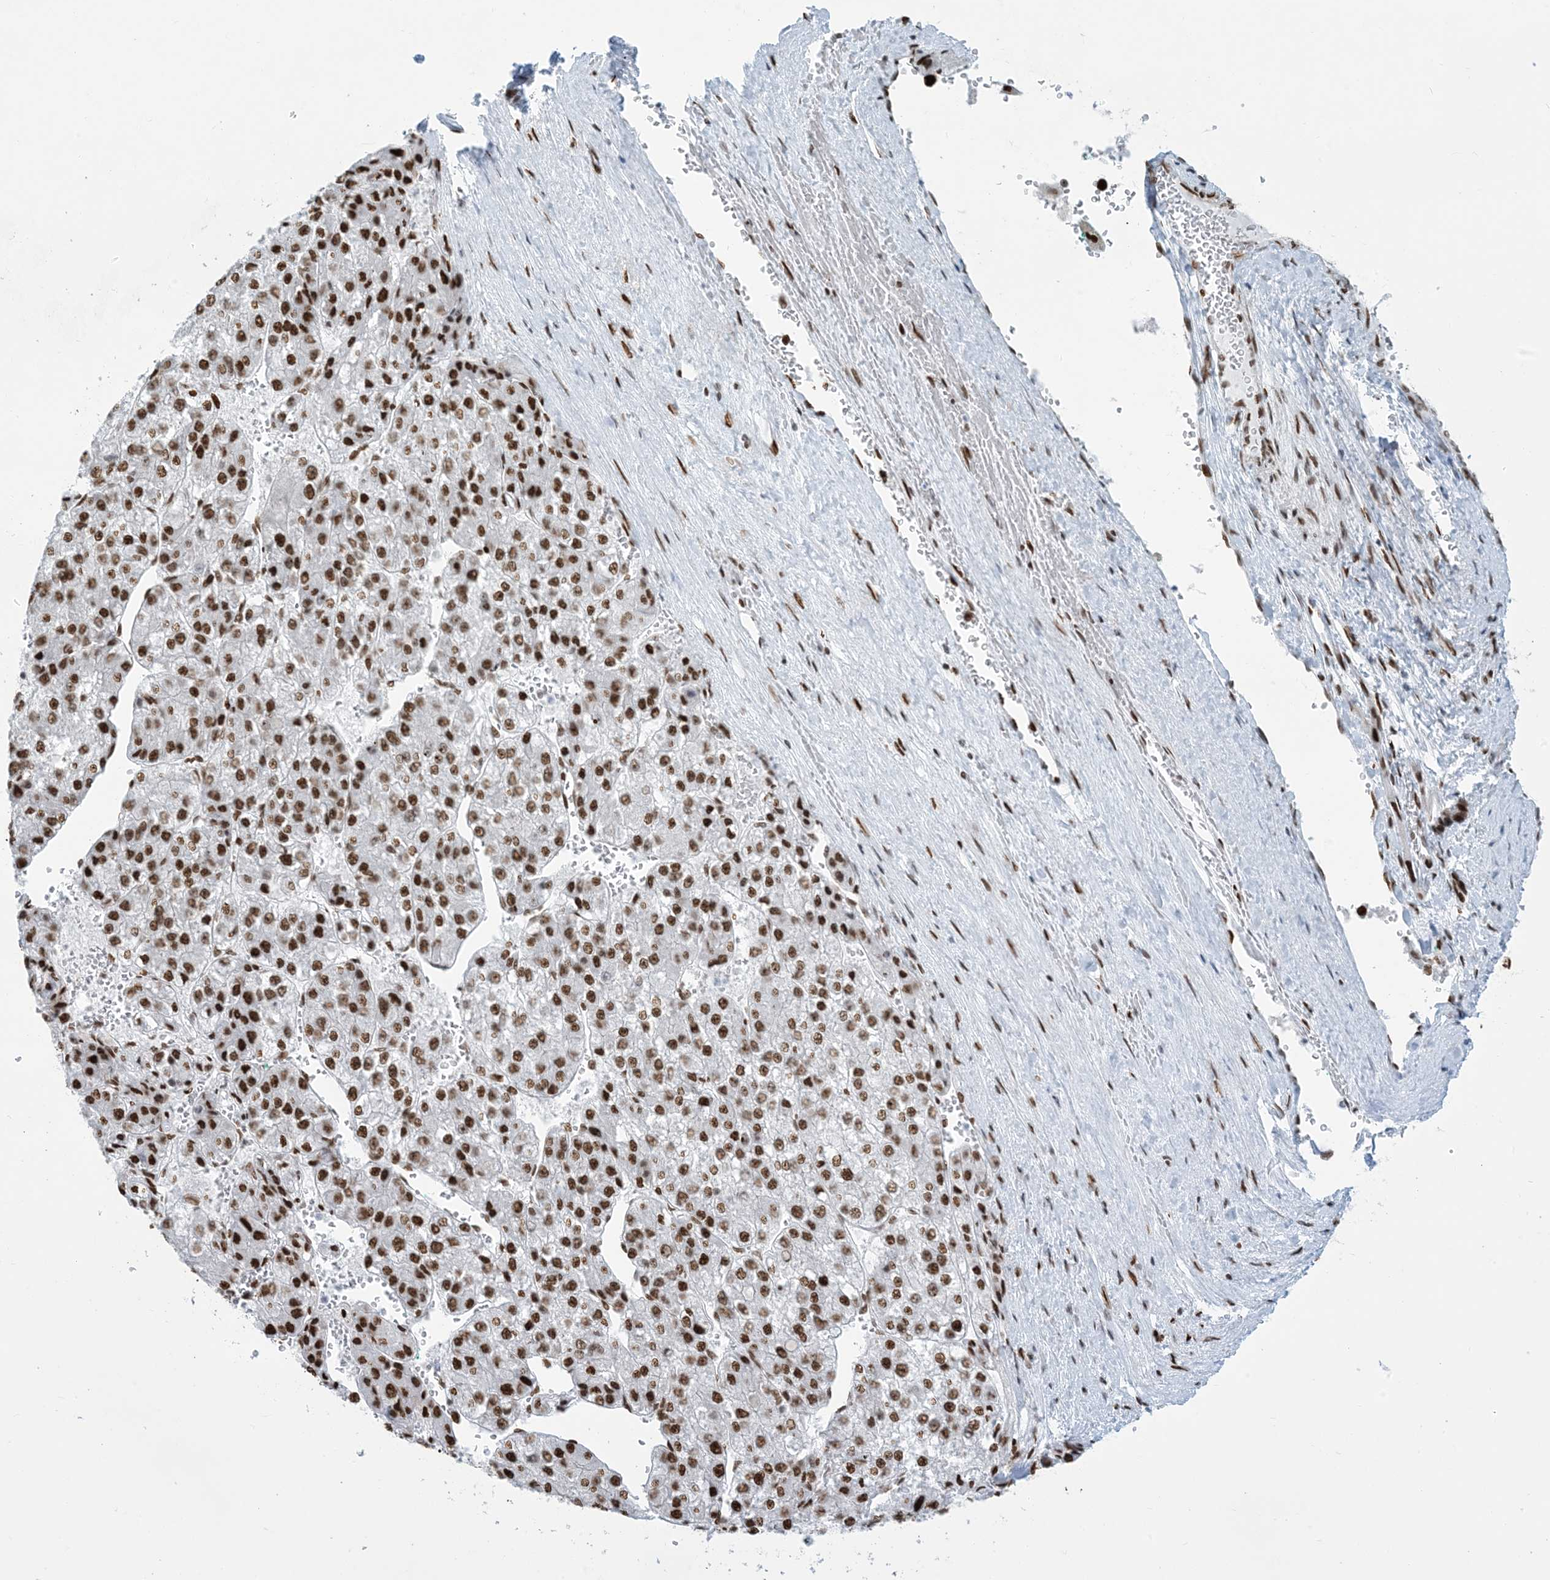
{"staining": {"intensity": "strong", "quantity": ">75%", "location": "nuclear"}, "tissue": "liver cancer", "cell_type": "Tumor cells", "image_type": "cancer", "snomed": [{"axis": "morphology", "description": "Carcinoma, Hepatocellular, NOS"}, {"axis": "topography", "description": "Liver"}], "caption": "Liver cancer (hepatocellular carcinoma) stained with a brown dye displays strong nuclear positive staining in approximately >75% of tumor cells.", "gene": "STAG1", "patient": {"sex": "female", "age": 73}}